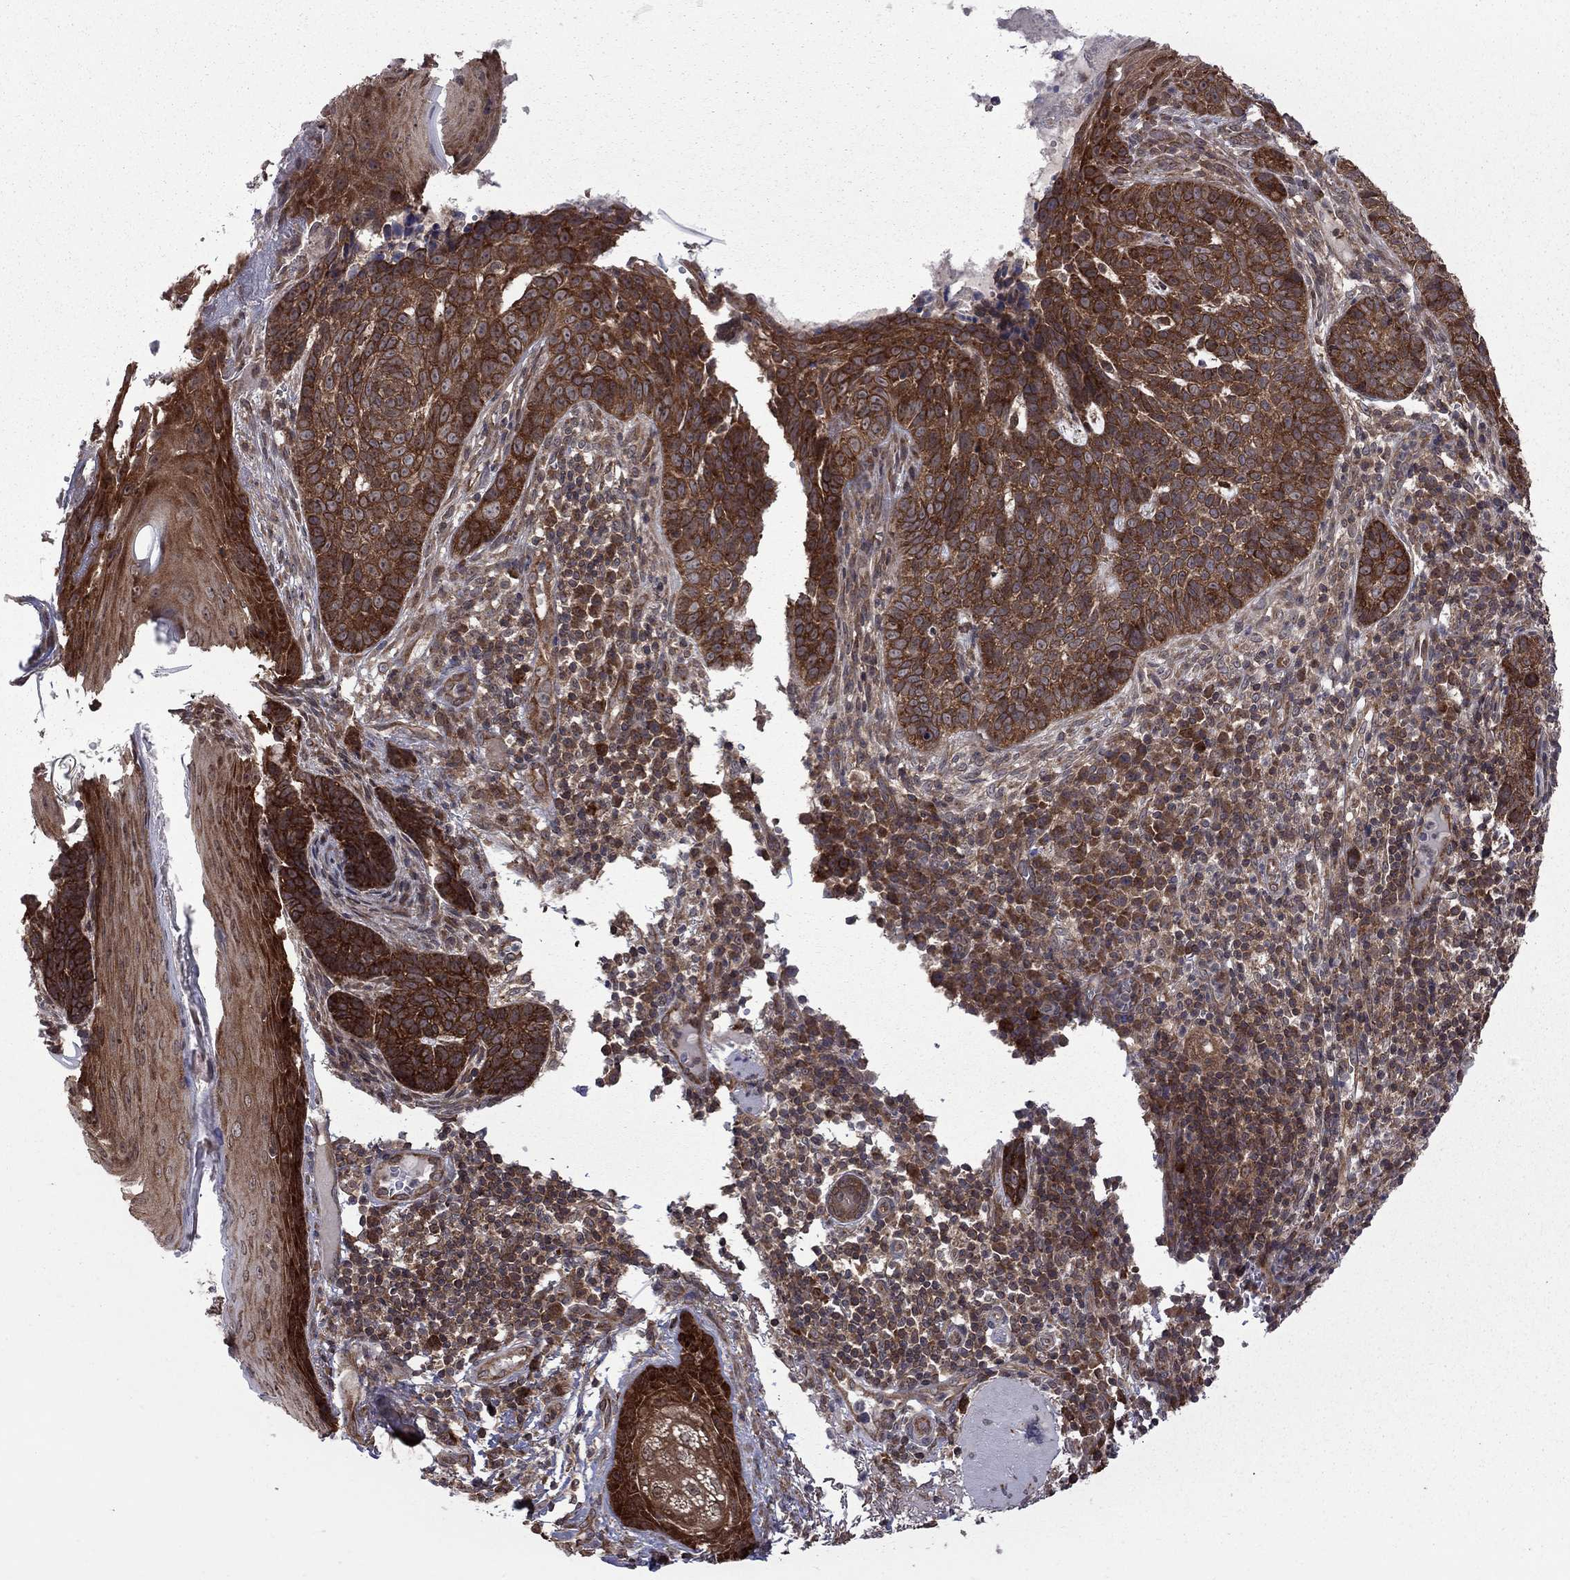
{"staining": {"intensity": "strong", "quantity": ">75%", "location": "cytoplasmic/membranous"}, "tissue": "skin cancer", "cell_type": "Tumor cells", "image_type": "cancer", "snomed": [{"axis": "morphology", "description": "Basal cell carcinoma"}, {"axis": "topography", "description": "Skin"}], "caption": "Immunohistochemistry (IHC) (DAB (3,3'-diaminobenzidine)) staining of skin cancer (basal cell carcinoma) demonstrates strong cytoplasmic/membranous protein positivity in about >75% of tumor cells.", "gene": "NAA50", "patient": {"sex": "female", "age": 69}}